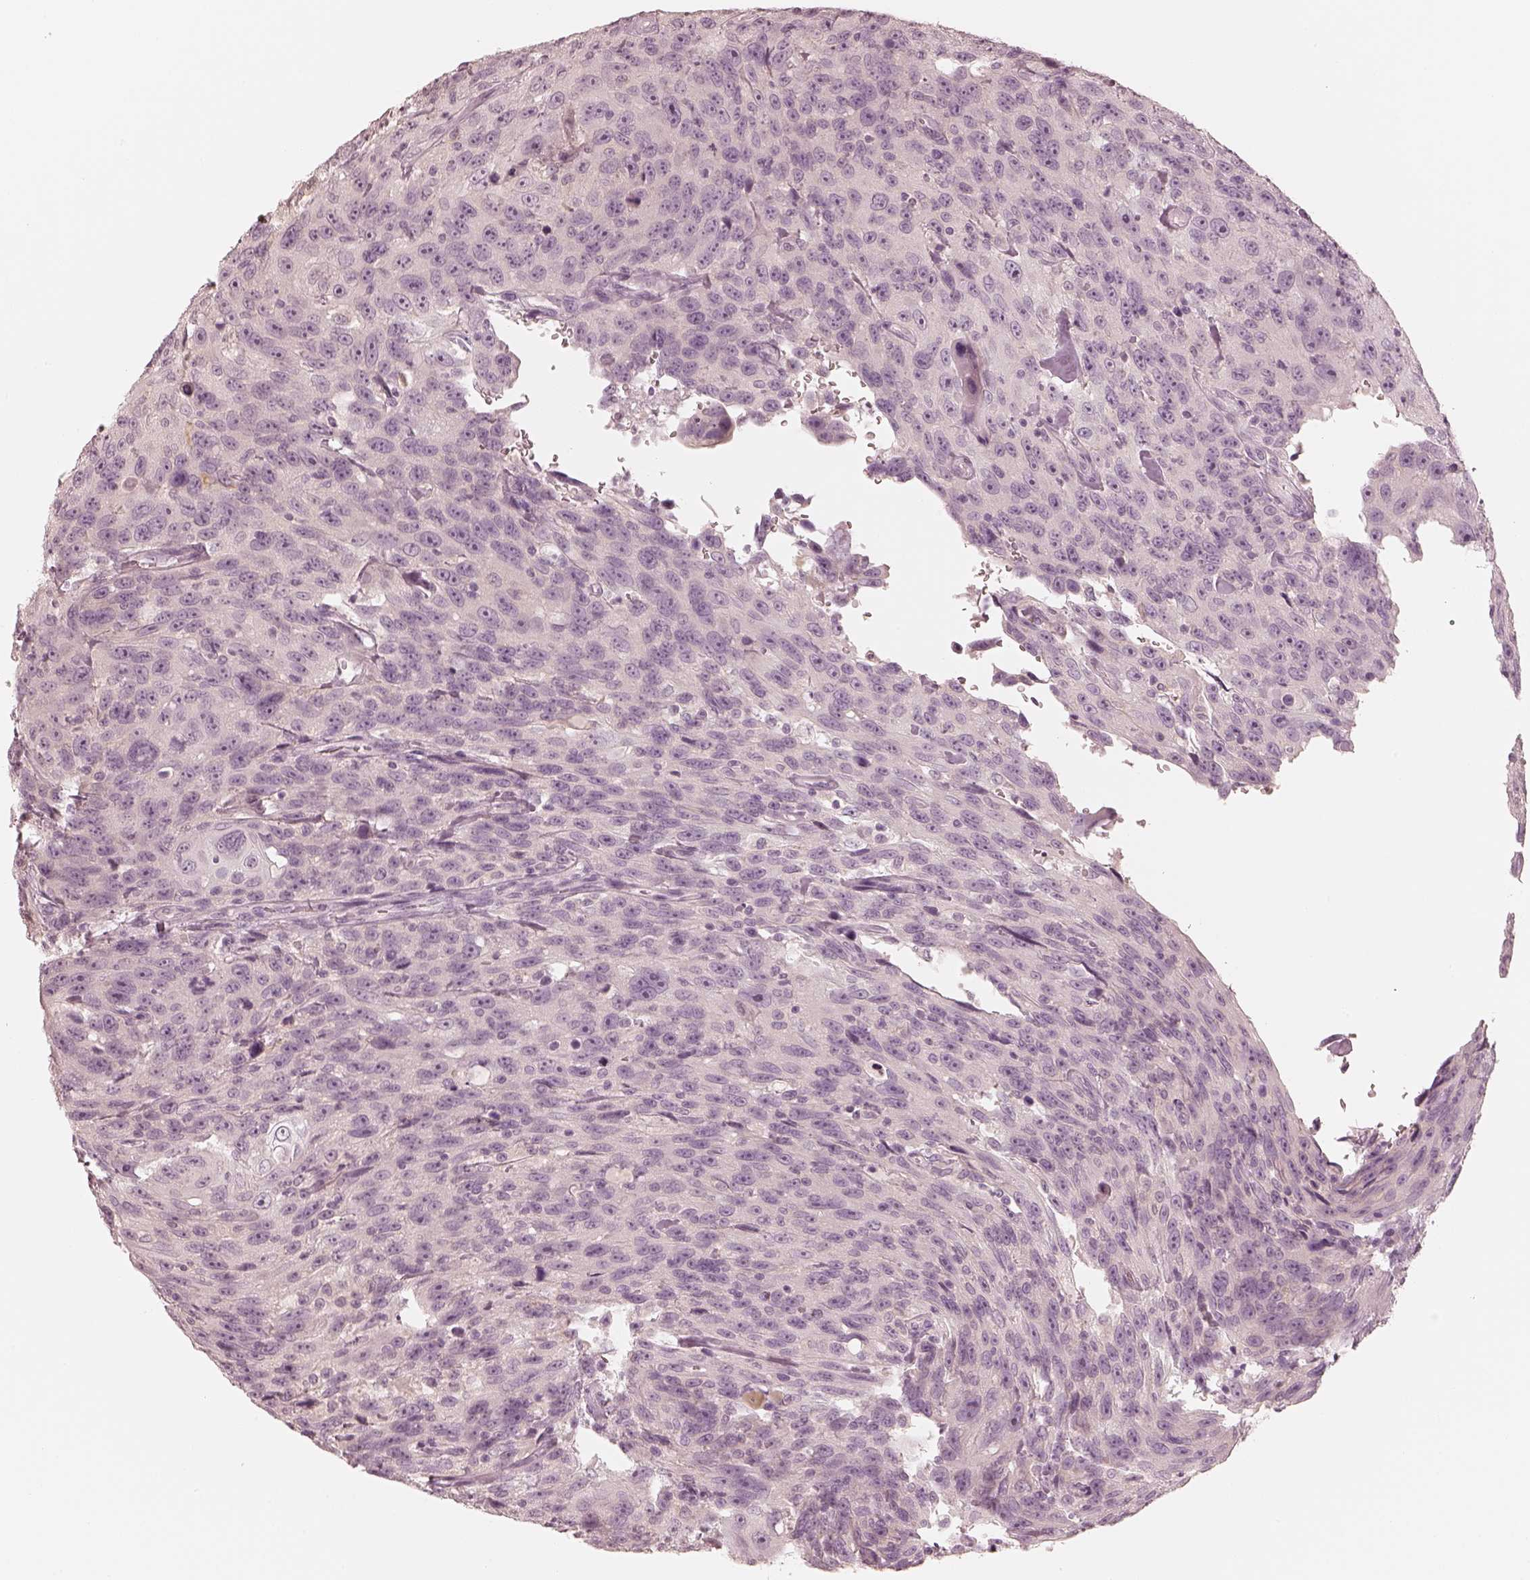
{"staining": {"intensity": "negative", "quantity": "none", "location": "none"}, "tissue": "urothelial cancer", "cell_type": "Tumor cells", "image_type": "cancer", "snomed": [{"axis": "morphology", "description": "Urothelial carcinoma, NOS"}, {"axis": "morphology", "description": "Urothelial carcinoma, High grade"}, {"axis": "topography", "description": "Urinary bladder"}], "caption": "Urothelial cancer was stained to show a protein in brown. There is no significant positivity in tumor cells. (DAB (3,3'-diaminobenzidine) IHC visualized using brightfield microscopy, high magnification).", "gene": "CALR3", "patient": {"sex": "female", "age": 73}}